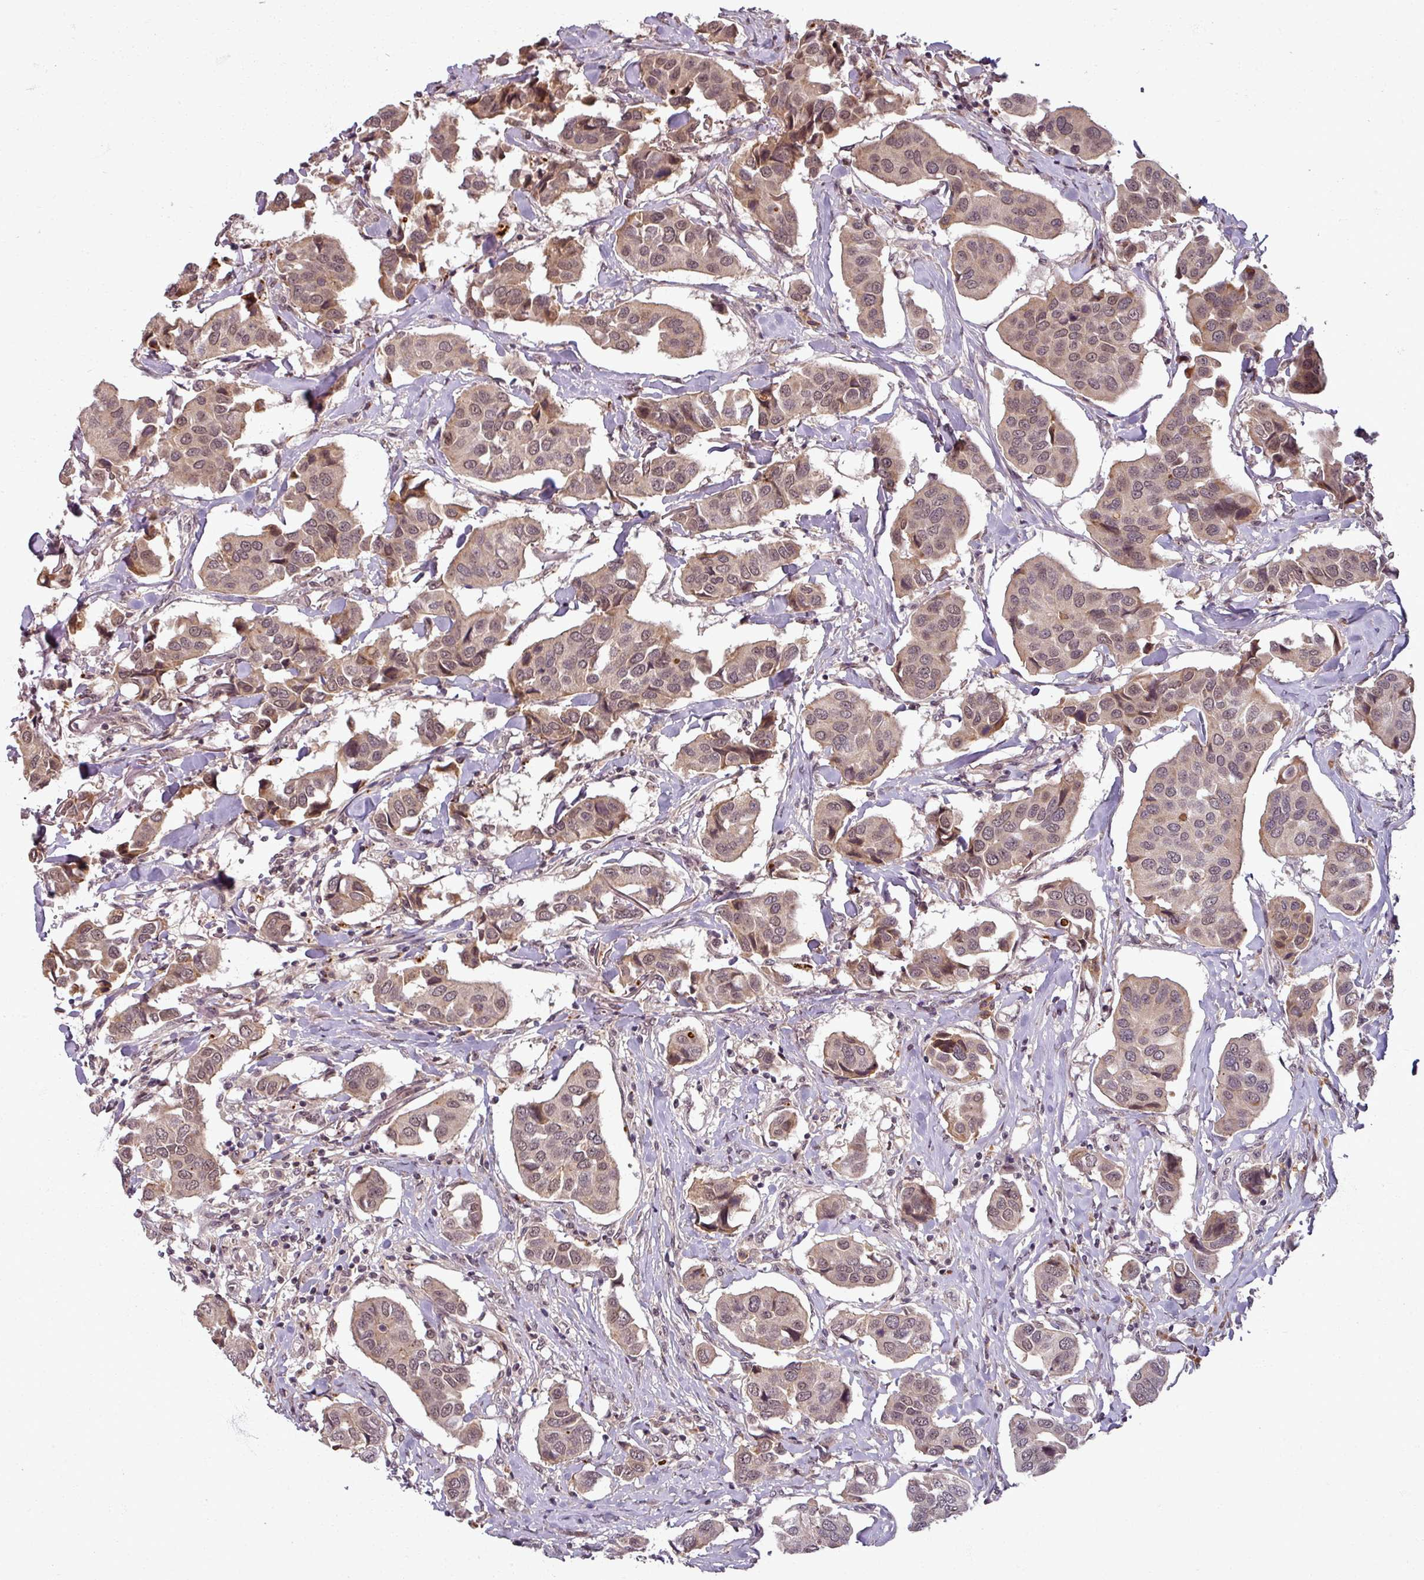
{"staining": {"intensity": "weak", "quantity": "25%-75%", "location": "cytoplasmic/membranous,nuclear"}, "tissue": "breast cancer", "cell_type": "Tumor cells", "image_type": "cancer", "snomed": [{"axis": "morphology", "description": "Duct carcinoma"}, {"axis": "topography", "description": "Breast"}], "caption": "About 25%-75% of tumor cells in human breast cancer (intraductal carcinoma) reveal weak cytoplasmic/membranous and nuclear protein staining as visualized by brown immunohistochemical staining.", "gene": "POLR2G", "patient": {"sex": "female", "age": 80}}